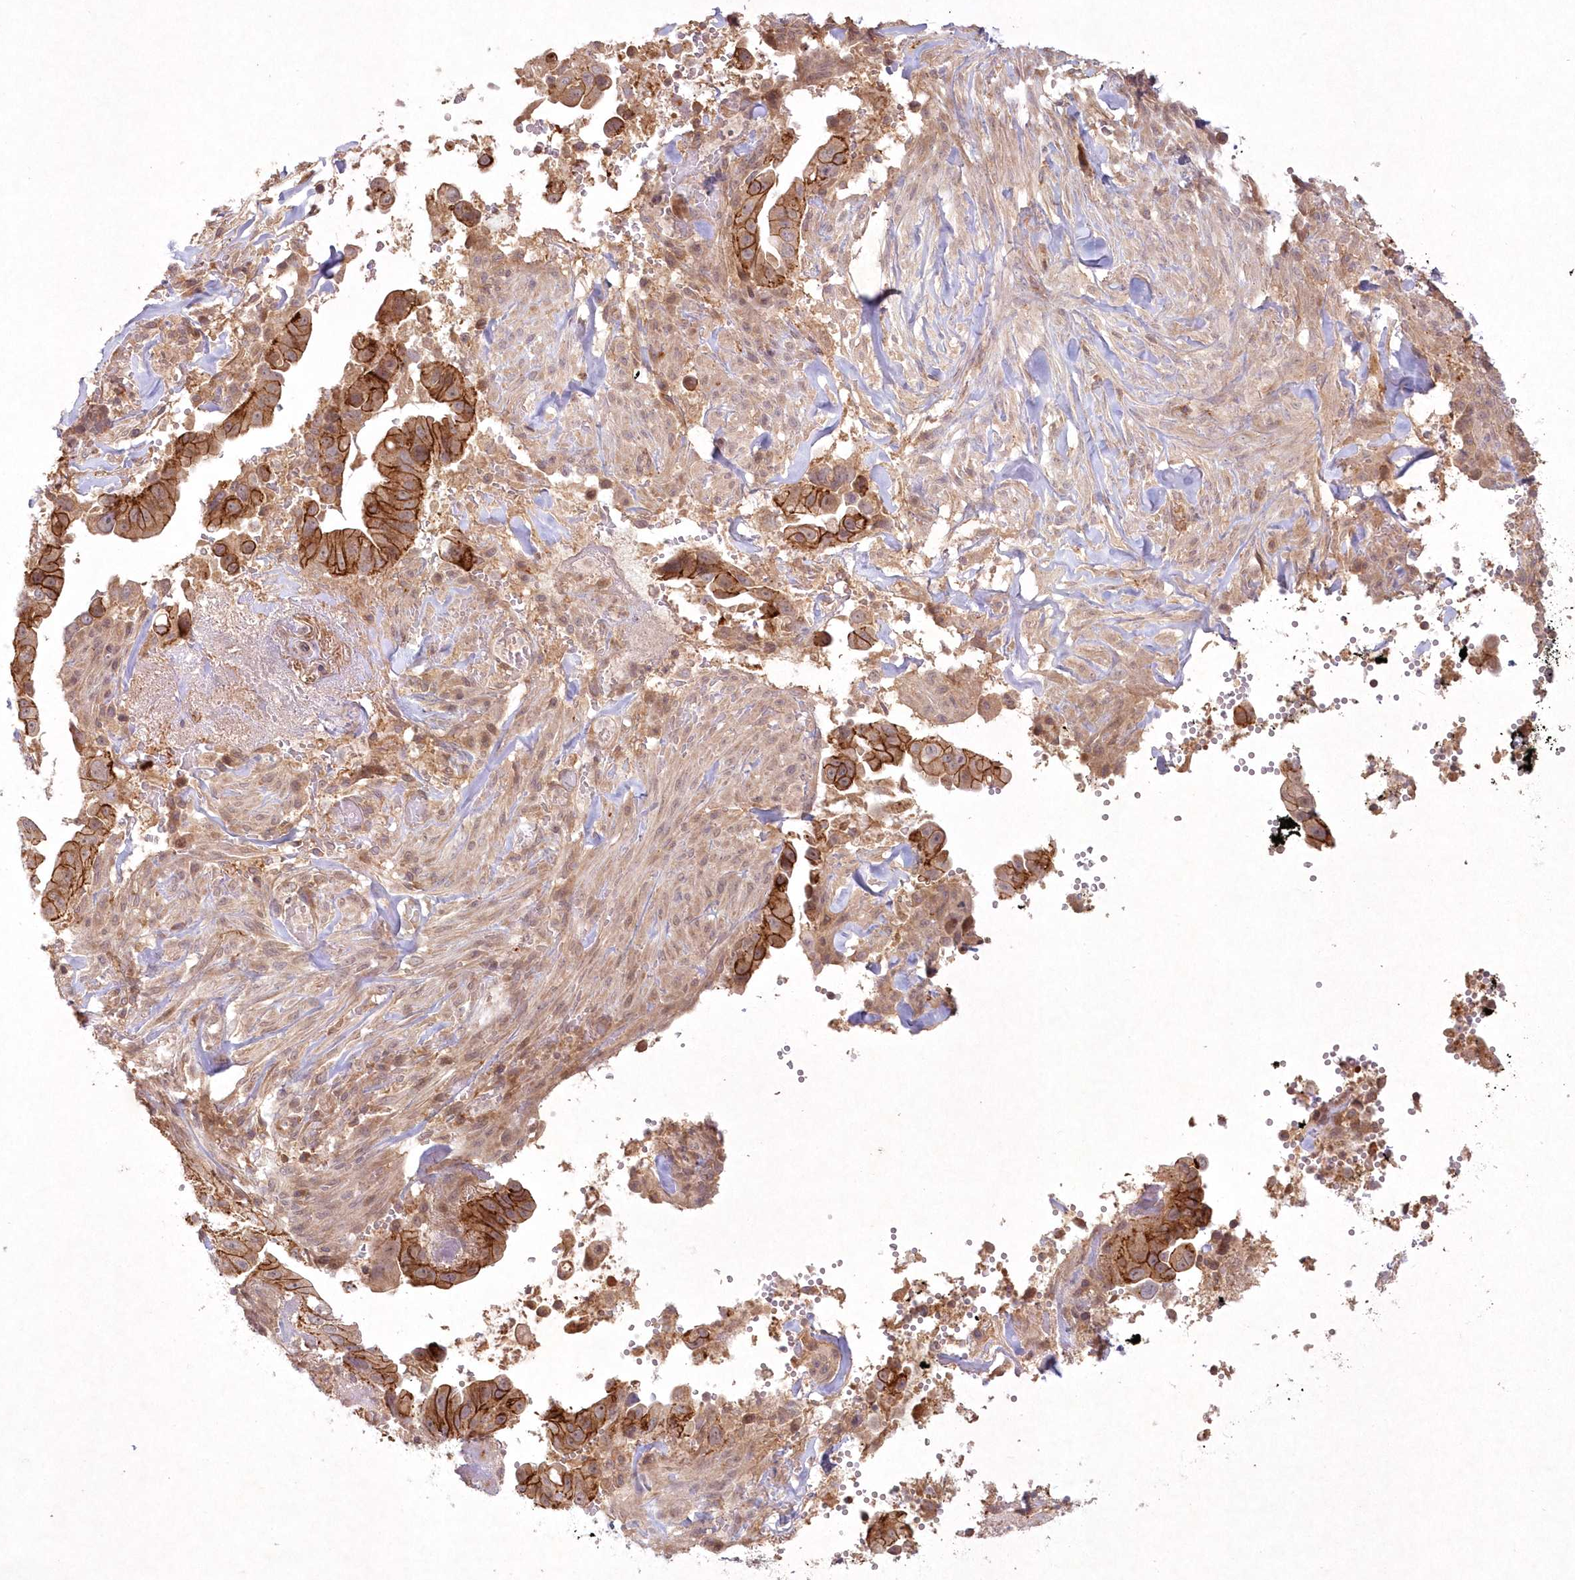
{"staining": {"intensity": "strong", "quantity": ">75%", "location": "cytoplasmic/membranous"}, "tissue": "pancreatic cancer", "cell_type": "Tumor cells", "image_type": "cancer", "snomed": [{"axis": "morphology", "description": "Inflammation, NOS"}, {"axis": "morphology", "description": "Adenocarcinoma, NOS"}, {"axis": "topography", "description": "Pancreas"}], "caption": "High-power microscopy captured an IHC micrograph of pancreatic cancer (adenocarcinoma), revealing strong cytoplasmic/membranous positivity in approximately >75% of tumor cells.", "gene": "TOGARAM2", "patient": {"sex": "female", "age": 56}}